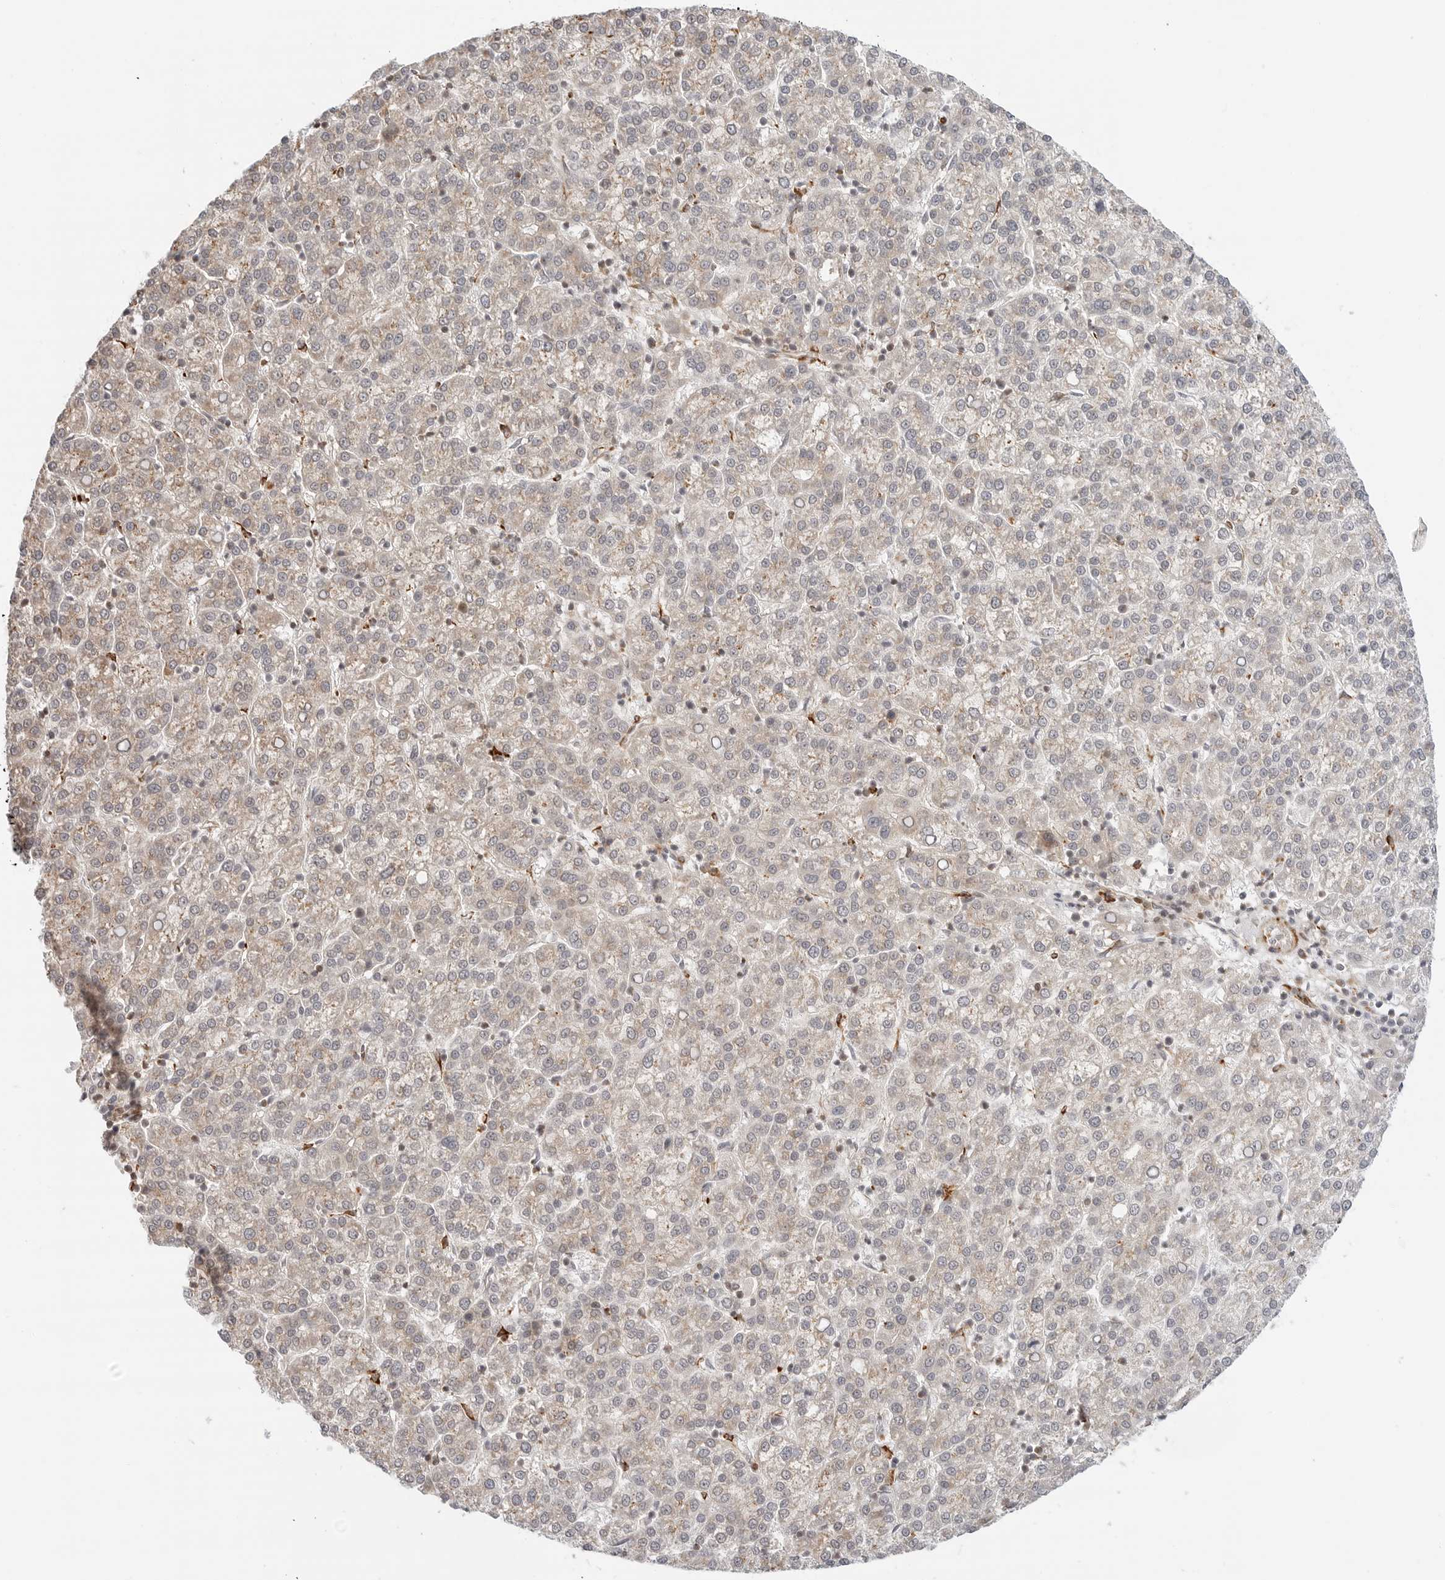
{"staining": {"intensity": "negative", "quantity": "none", "location": "none"}, "tissue": "liver cancer", "cell_type": "Tumor cells", "image_type": "cancer", "snomed": [{"axis": "morphology", "description": "Carcinoma, Hepatocellular, NOS"}, {"axis": "topography", "description": "Liver"}], "caption": "Immunohistochemistry micrograph of neoplastic tissue: human liver cancer stained with DAB (3,3'-diaminobenzidine) demonstrates no significant protein expression in tumor cells.", "gene": "C1QTNF1", "patient": {"sex": "female", "age": 58}}